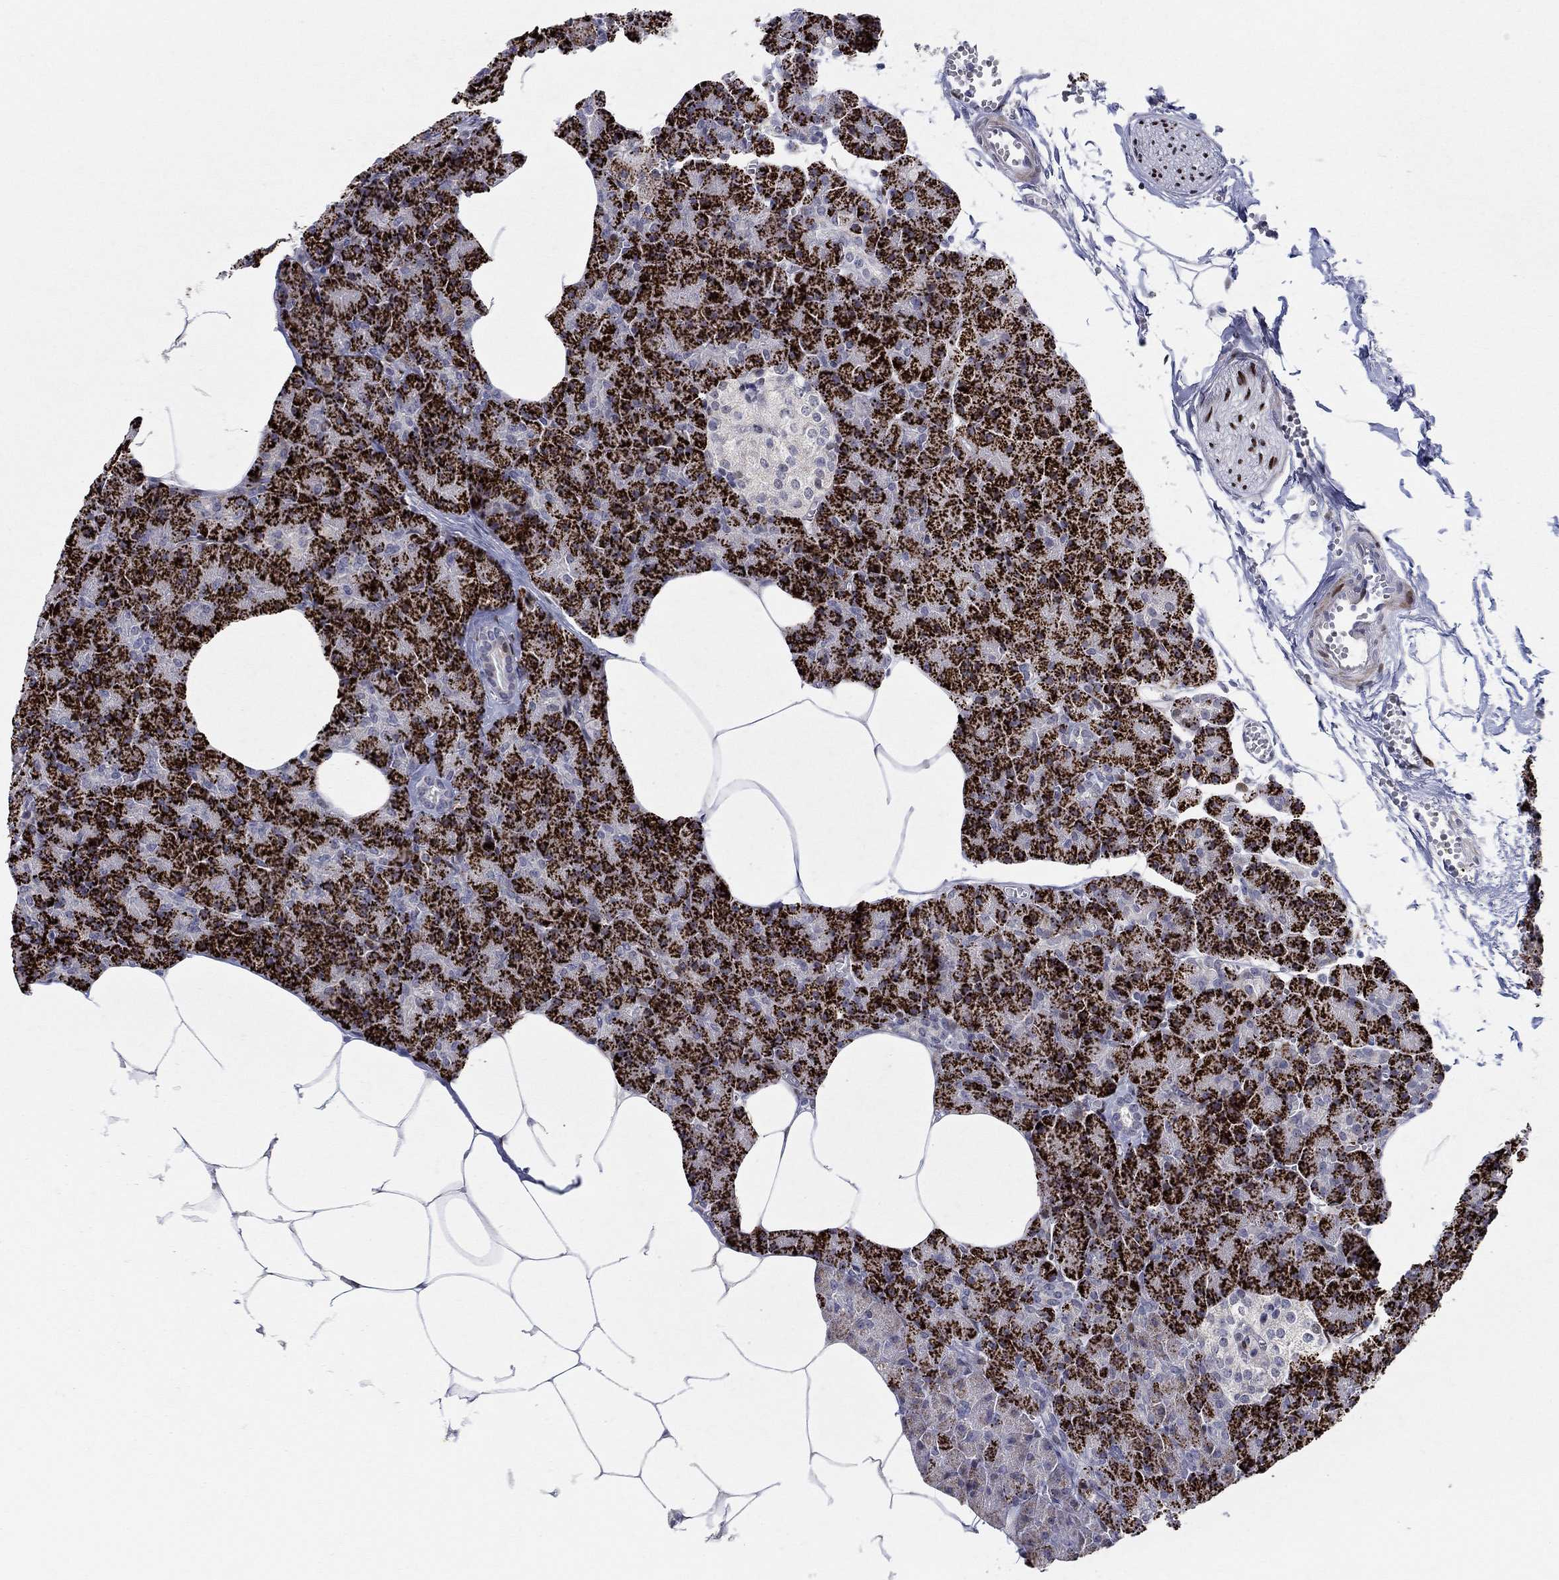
{"staining": {"intensity": "strong", "quantity": ">75%", "location": "cytoplasmic/membranous"}, "tissue": "pancreas", "cell_type": "Exocrine glandular cells", "image_type": "normal", "snomed": [{"axis": "morphology", "description": "Normal tissue, NOS"}, {"axis": "topography", "description": "Pancreas"}], "caption": "IHC micrograph of normal pancreas: pancreas stained using immunohistochemistry reveals high levels of strong protein expression localized specifically in the cytoplasmic/membranous of exocrine glandular cells, appearing as a cytoplasmic/membranous brown color.", "gene": "RAPGEF5", "patient": {"sex": "female", "age": 45}}